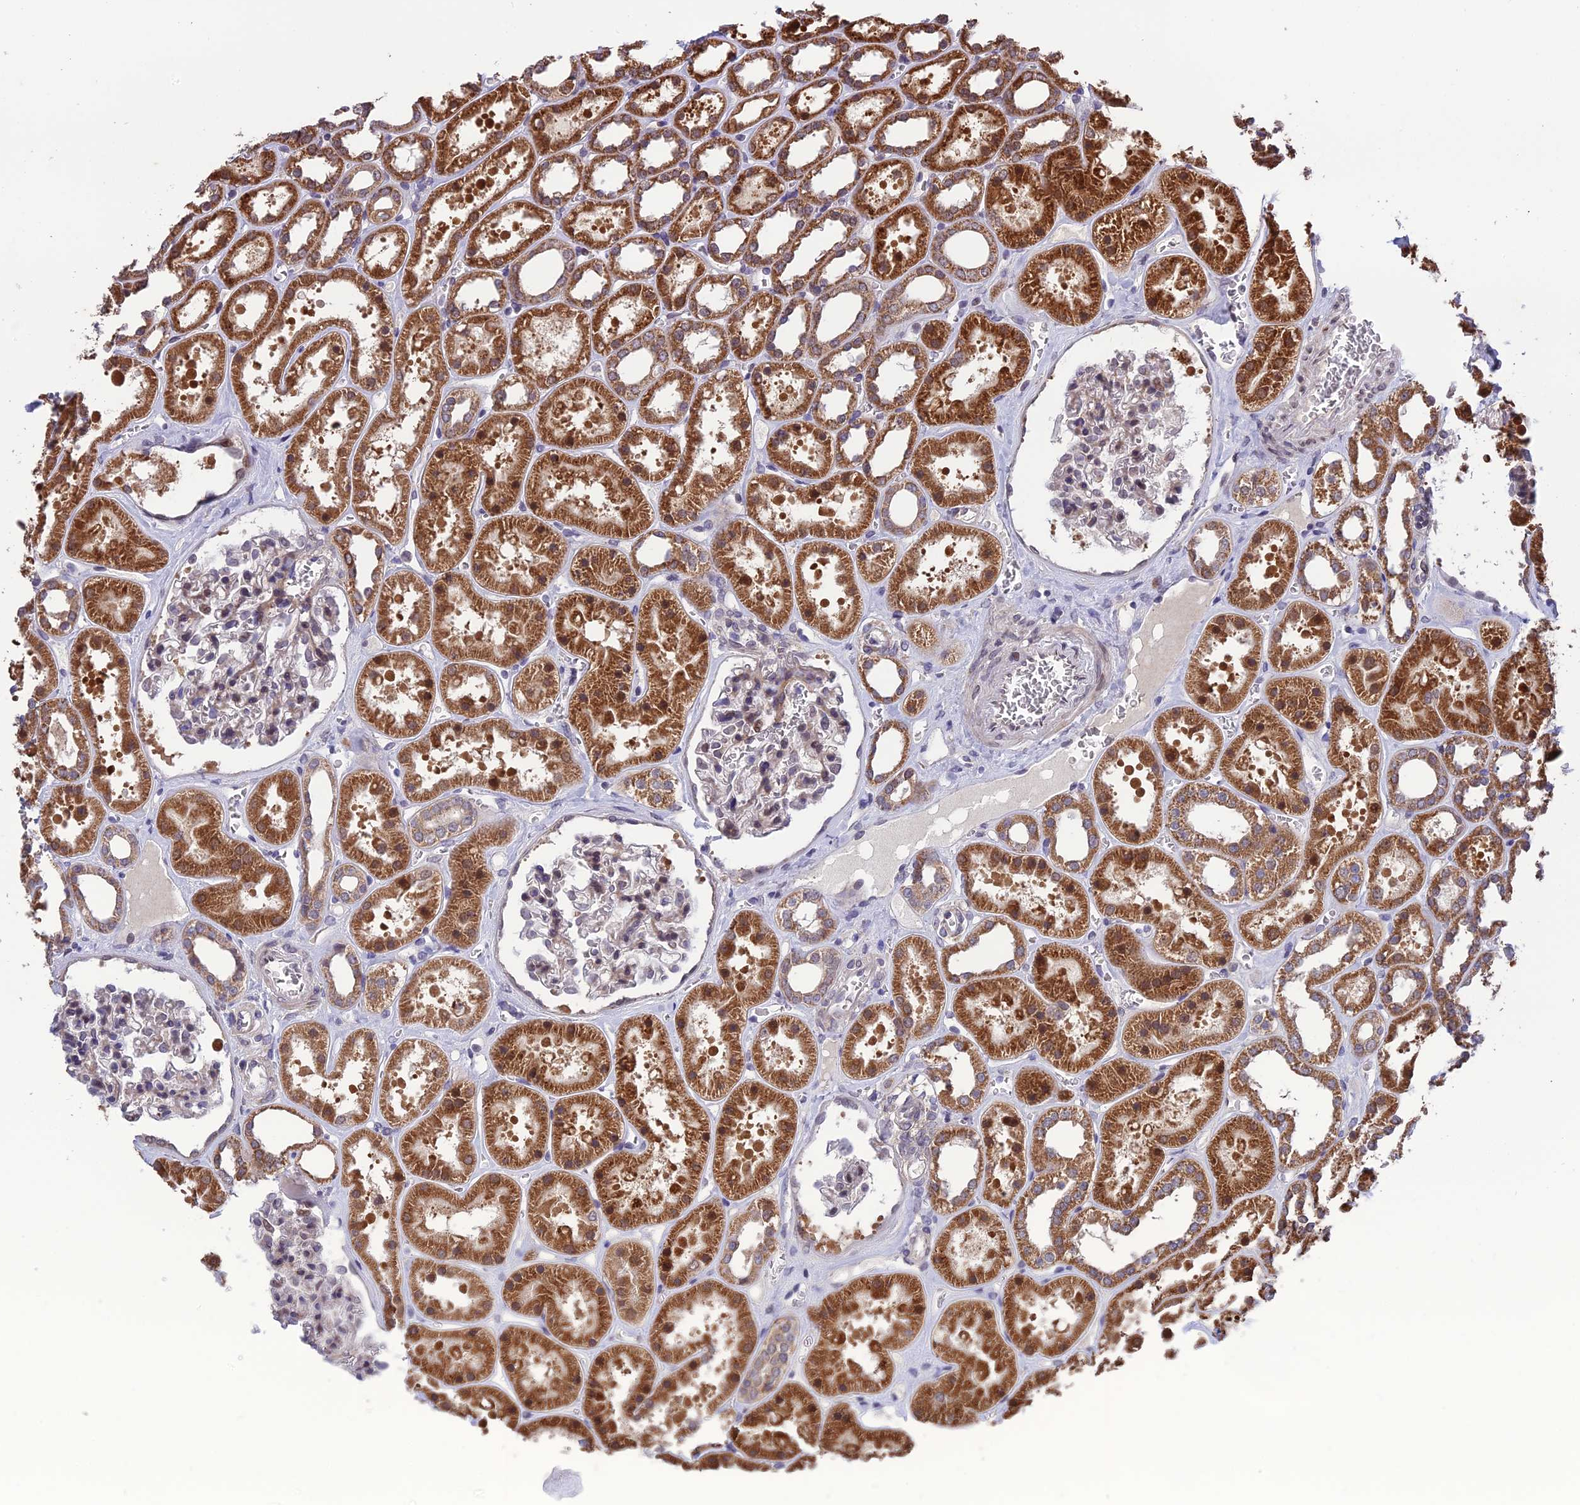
{"staining": {"intensity": "weak", "quantity": "25%-75%", "location": "nuclear"}, "tissue": "kidney", "cell_type": "Cells in glomeruli", "image_type": "normal", "snomed": [{"axis": "morphology", "description": "Normal tissue, NOS"}, {"axis": "topography", "description": "Kidney"}], "caption": "Human kidney stained with a brown dye exhibits weak nuclear positive staining in approximately 25%-75% of cells in glomeruli.", "gene": "CYP2R1", "patient": {"sex": "female", "age": 41}}